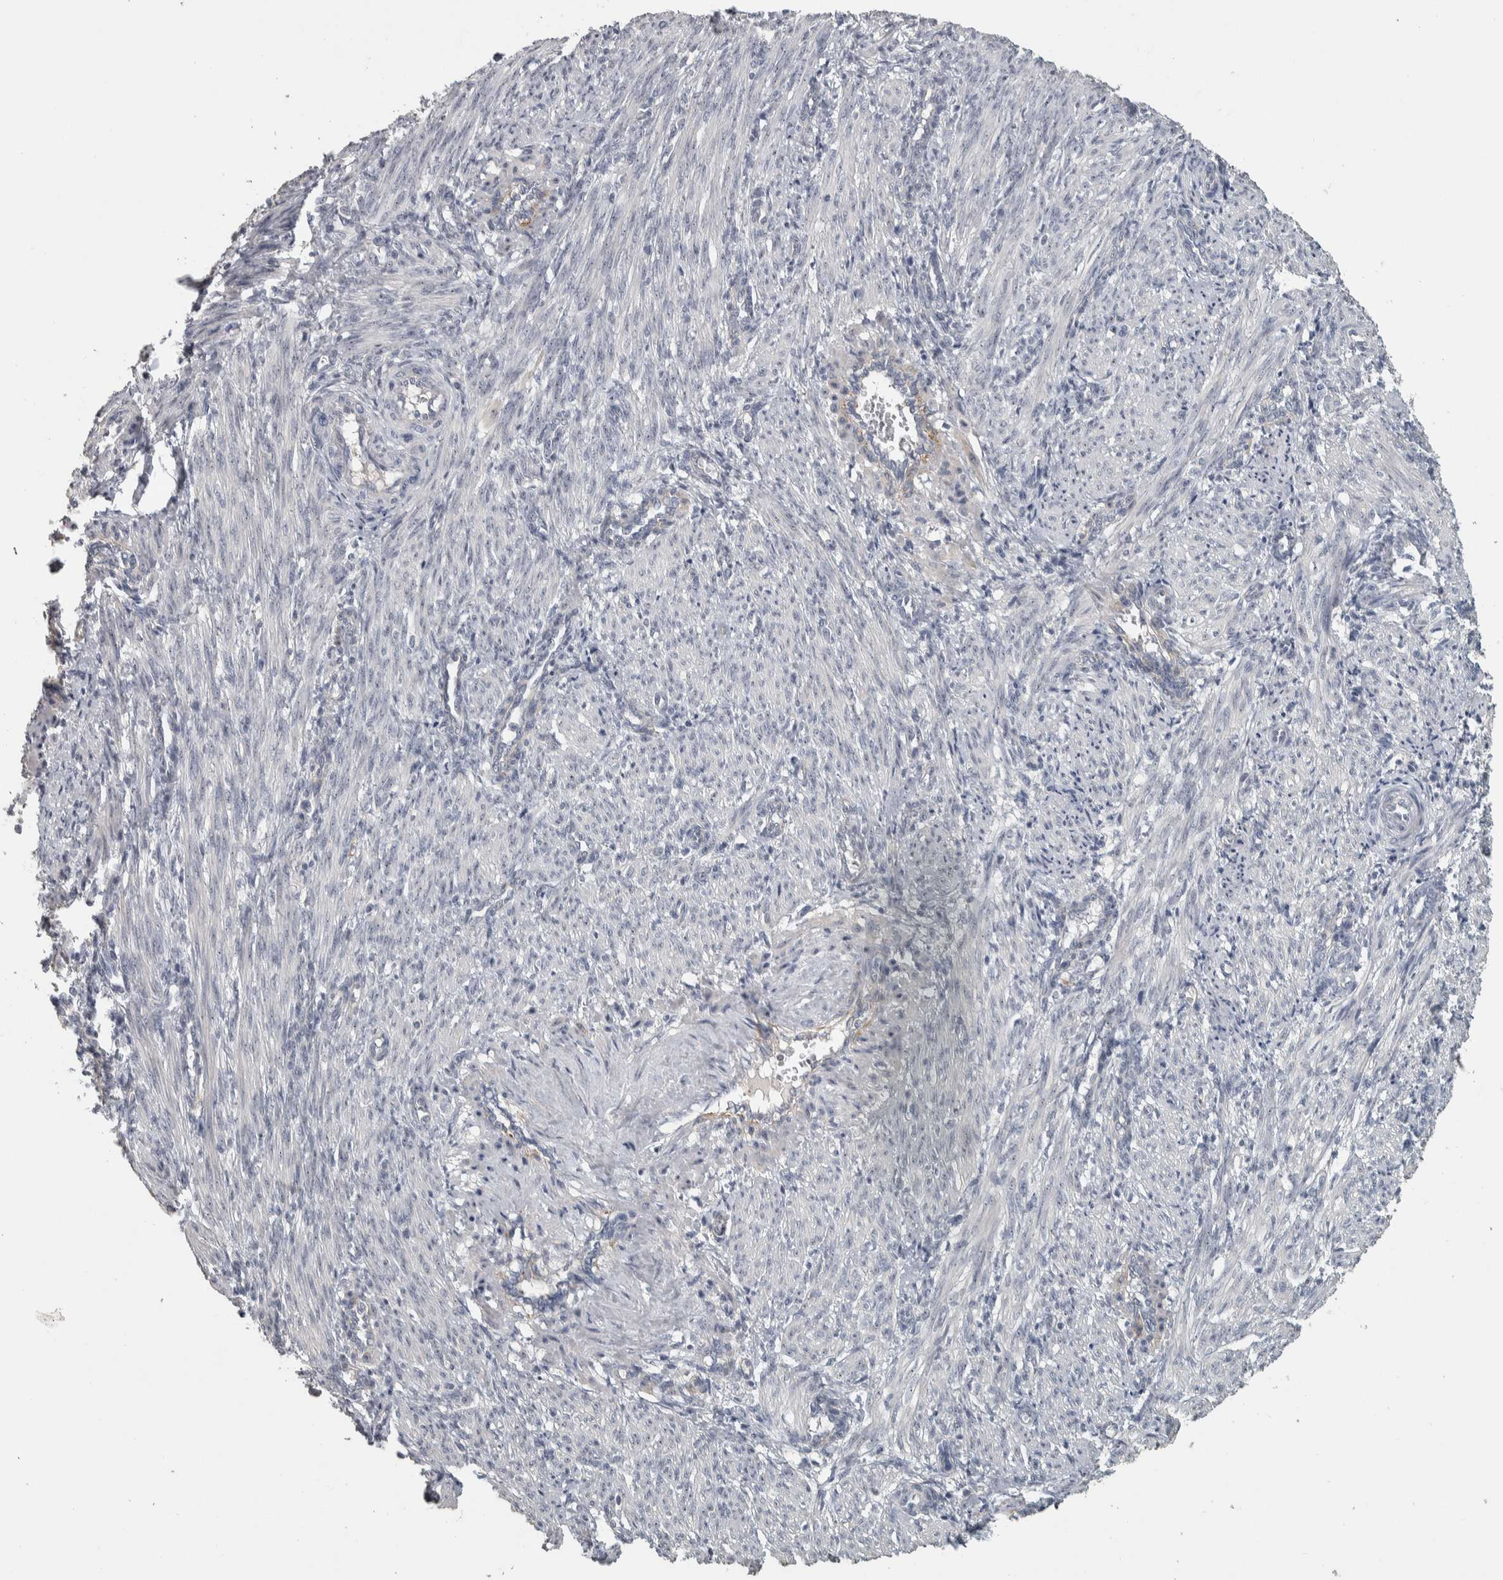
{"staining": {"intensity": "negative", "quantity": "none", "location": "none"}, "tissue": "smooth muscle", "cell_type": "Smooth muscle cells", "image_type": "normal", "snomed": [{"axis": "morphology", "description": "Normal tissue, NOS"}, {"axis": "topography", "description": "Endometrium"}], "caption": "Immunohistochemistry (IHC) image of normal smooth muscle: smooth muscle stained with DAB shows no significant protein expression in smooth muscle cells.", "gene": "DCAF10", "patient": {"sex": "female", "age": 33}}